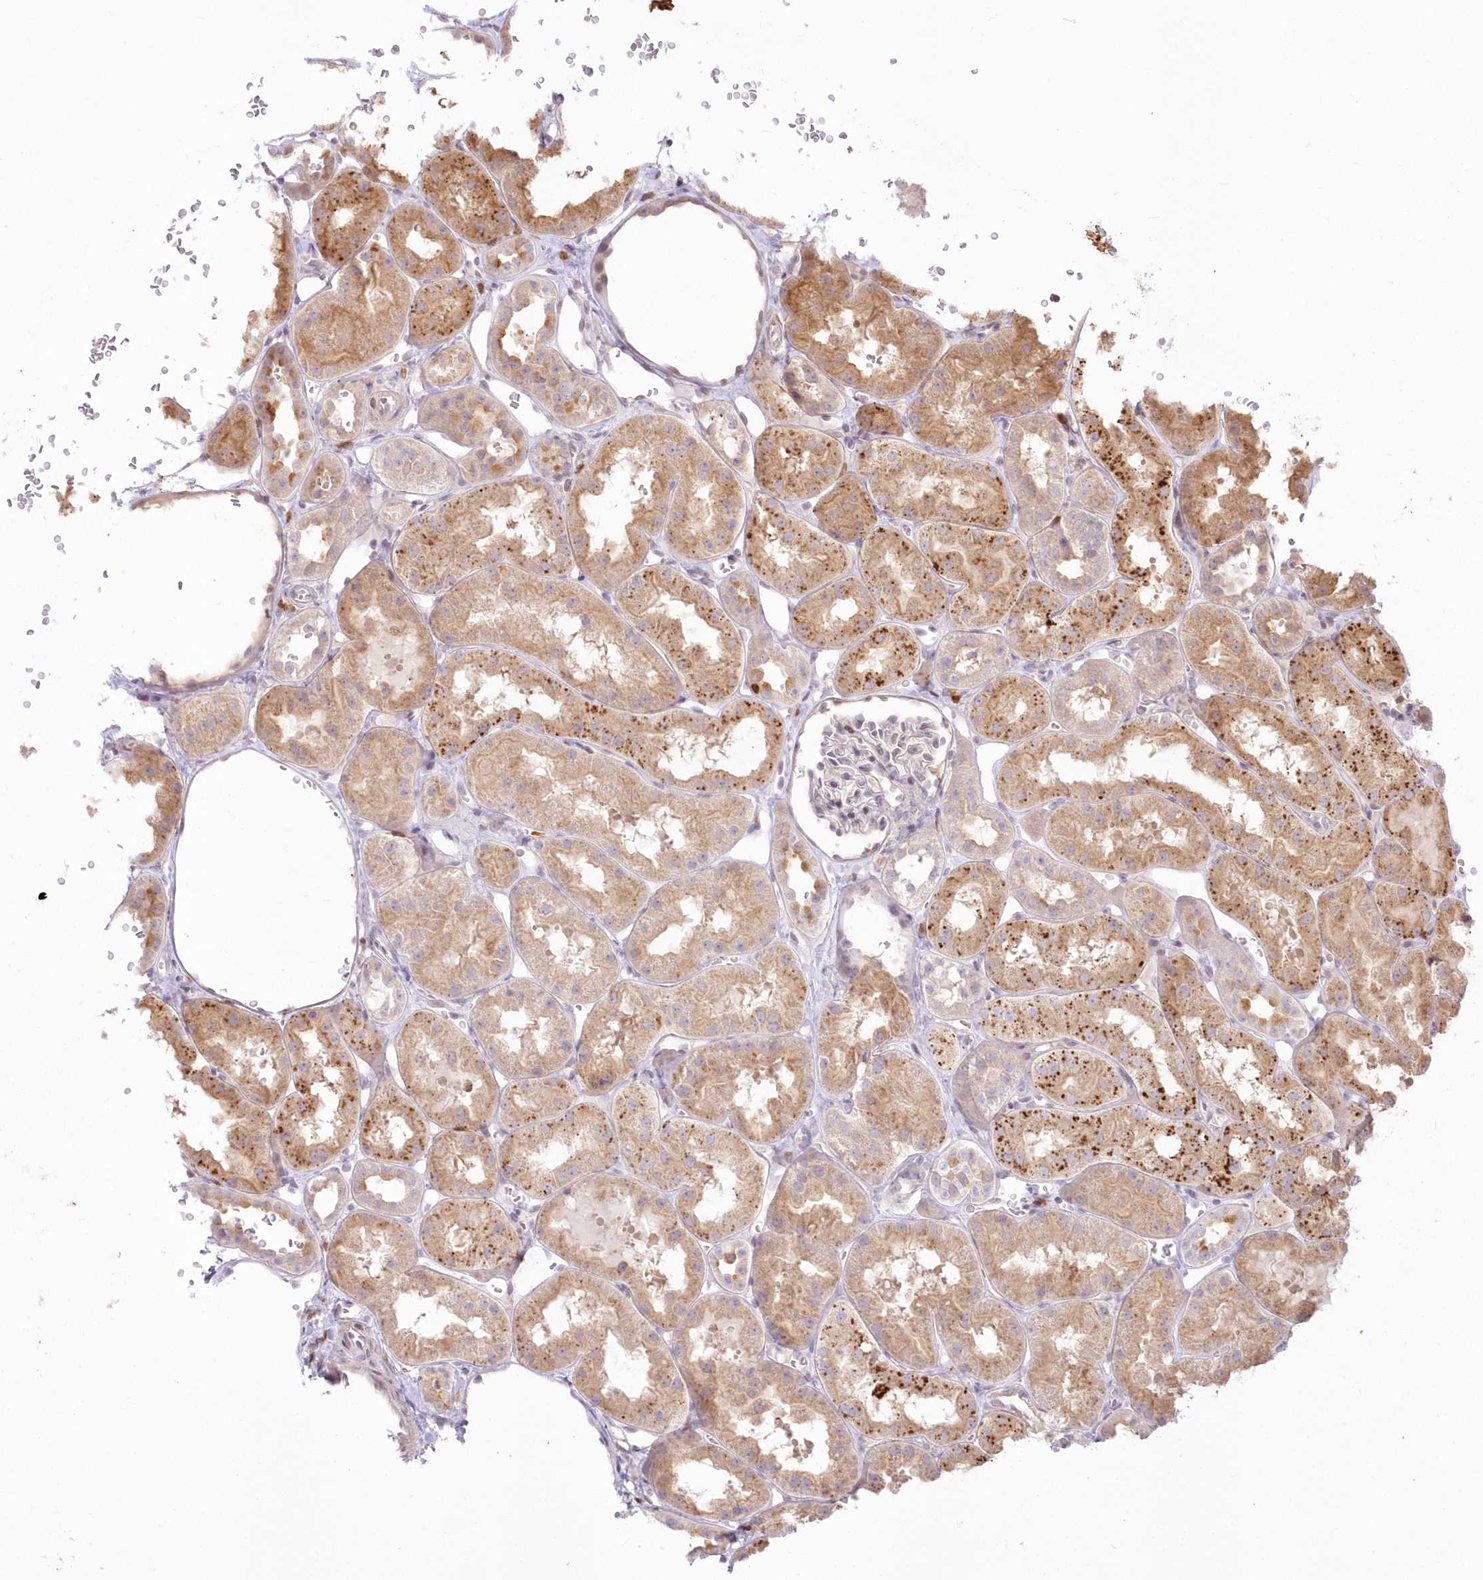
{"staining": {"intensity": "negative", "quantity": "none", "location": "none"}, "tissue": "kidney", "cell_type": "Cells in glomeruli", "image_type": "normal", "snomed": [{"axis": "morphology", "description": "Normal tissue, NOS"}, {"axis": "topography", "description": "Kidney"}, {"axis": "topography", "description": "Urinary bladder"}], "caption": "A histopathology image of kidney stained for a protein reveals no brown staining in cells in glomeruli. (DAB (3,3'-diaminobenzidine) IHC with hematoxylin counter stain).", "gene": "MTMR3", "patient": {"sex": "male", "age": 16}}